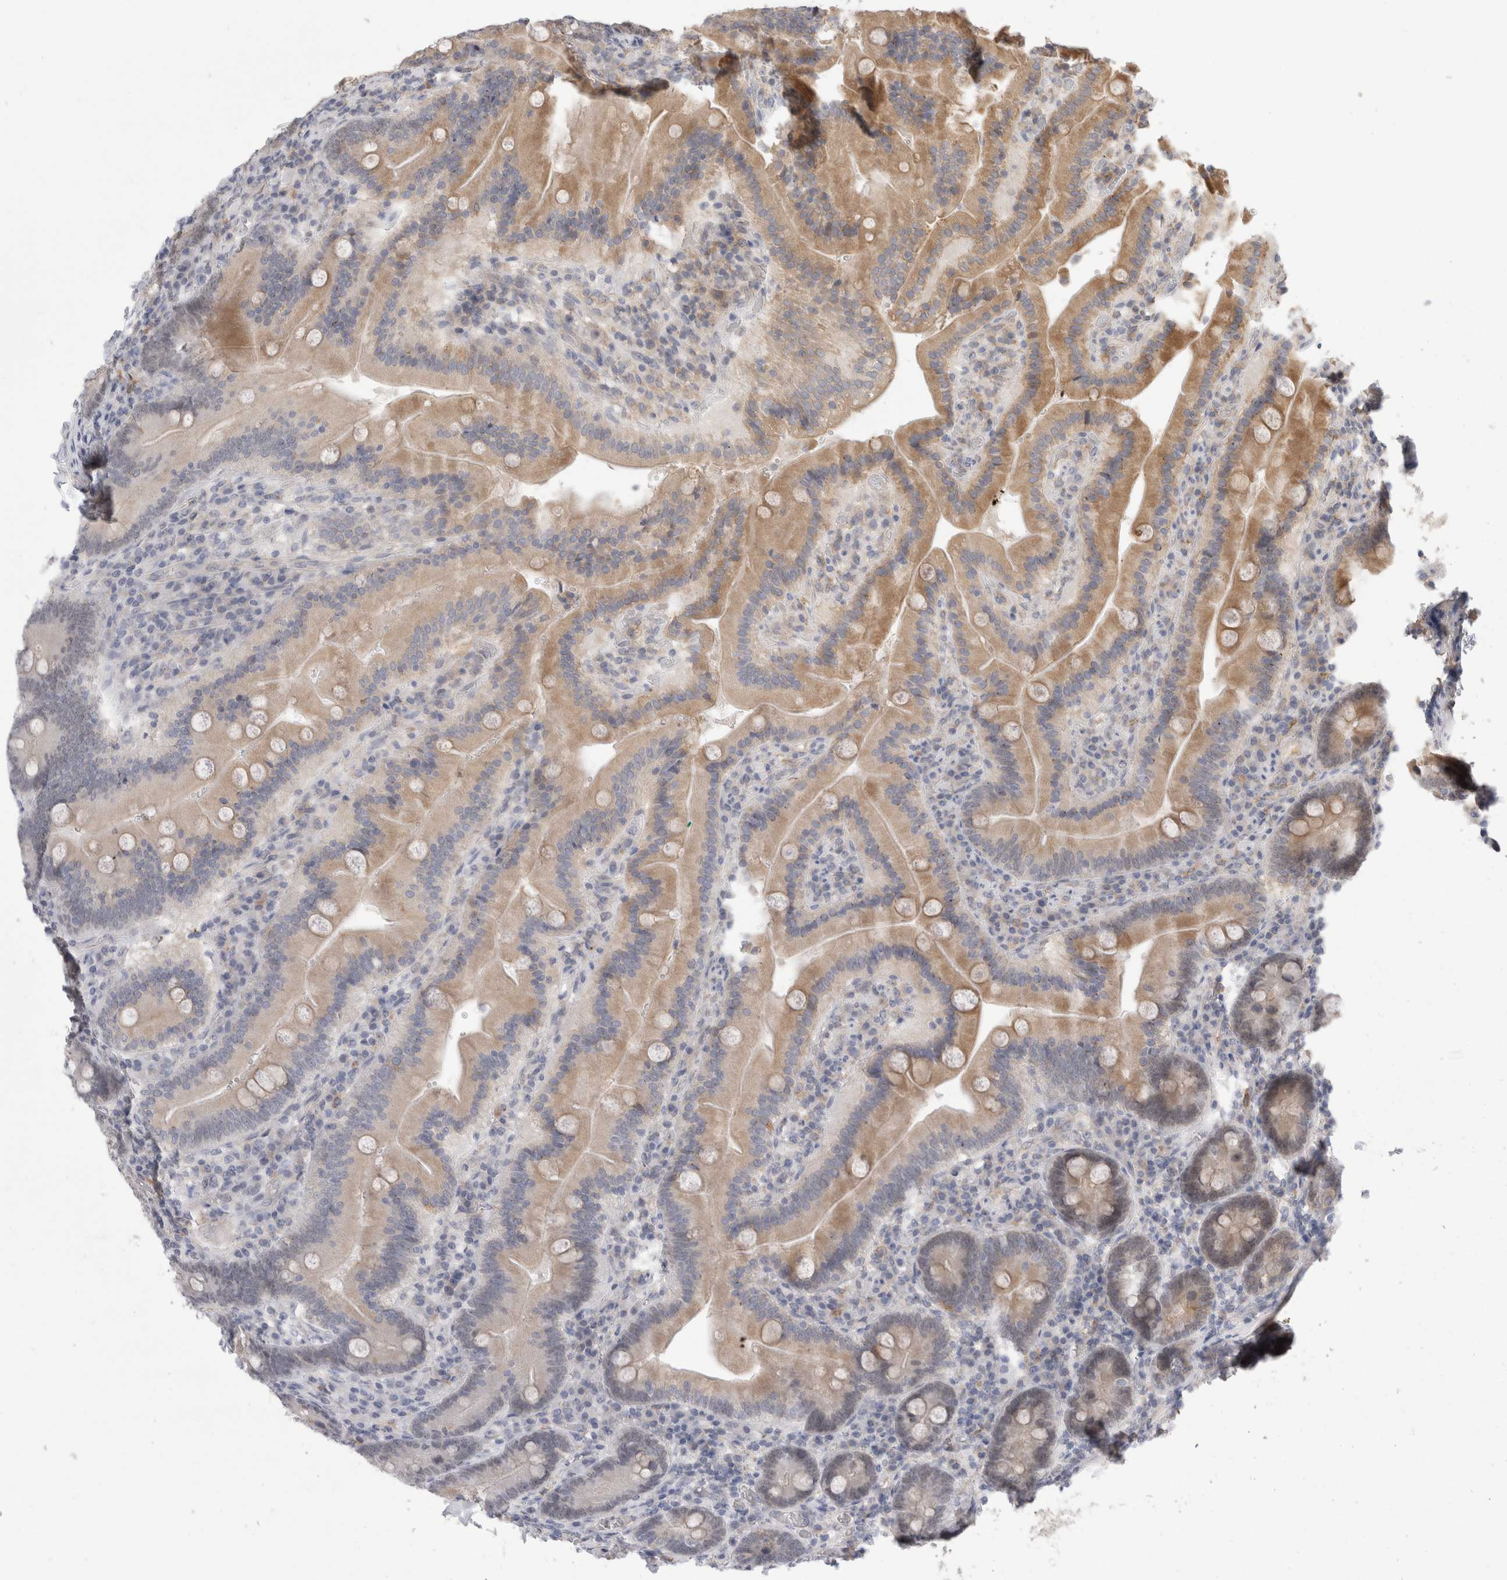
{"staining": {"intensity": "moderate", "quantity": "<25%", "location": "cytoplasmic/membranous"}, "tissue": "duodenum", "cell_type": "Glandular cells", "image_type": "normal", "snomed": [{"axis": "morphology", "description": "Normal tissue, NOS"}, {"axis": "topography", "description": "Duodenum"}], "caption": "Glandular cells demonstrate moderate cytoplasmic/membranous positivity in approximately <25% of cells in normal duodenum. The staining was performed using DAB, with brown indicating positive protein expression. Nuclei are stained blue with hematoxylin.", "gene": "SYTL5", "patient": {"sex": "female", "age": 62}}